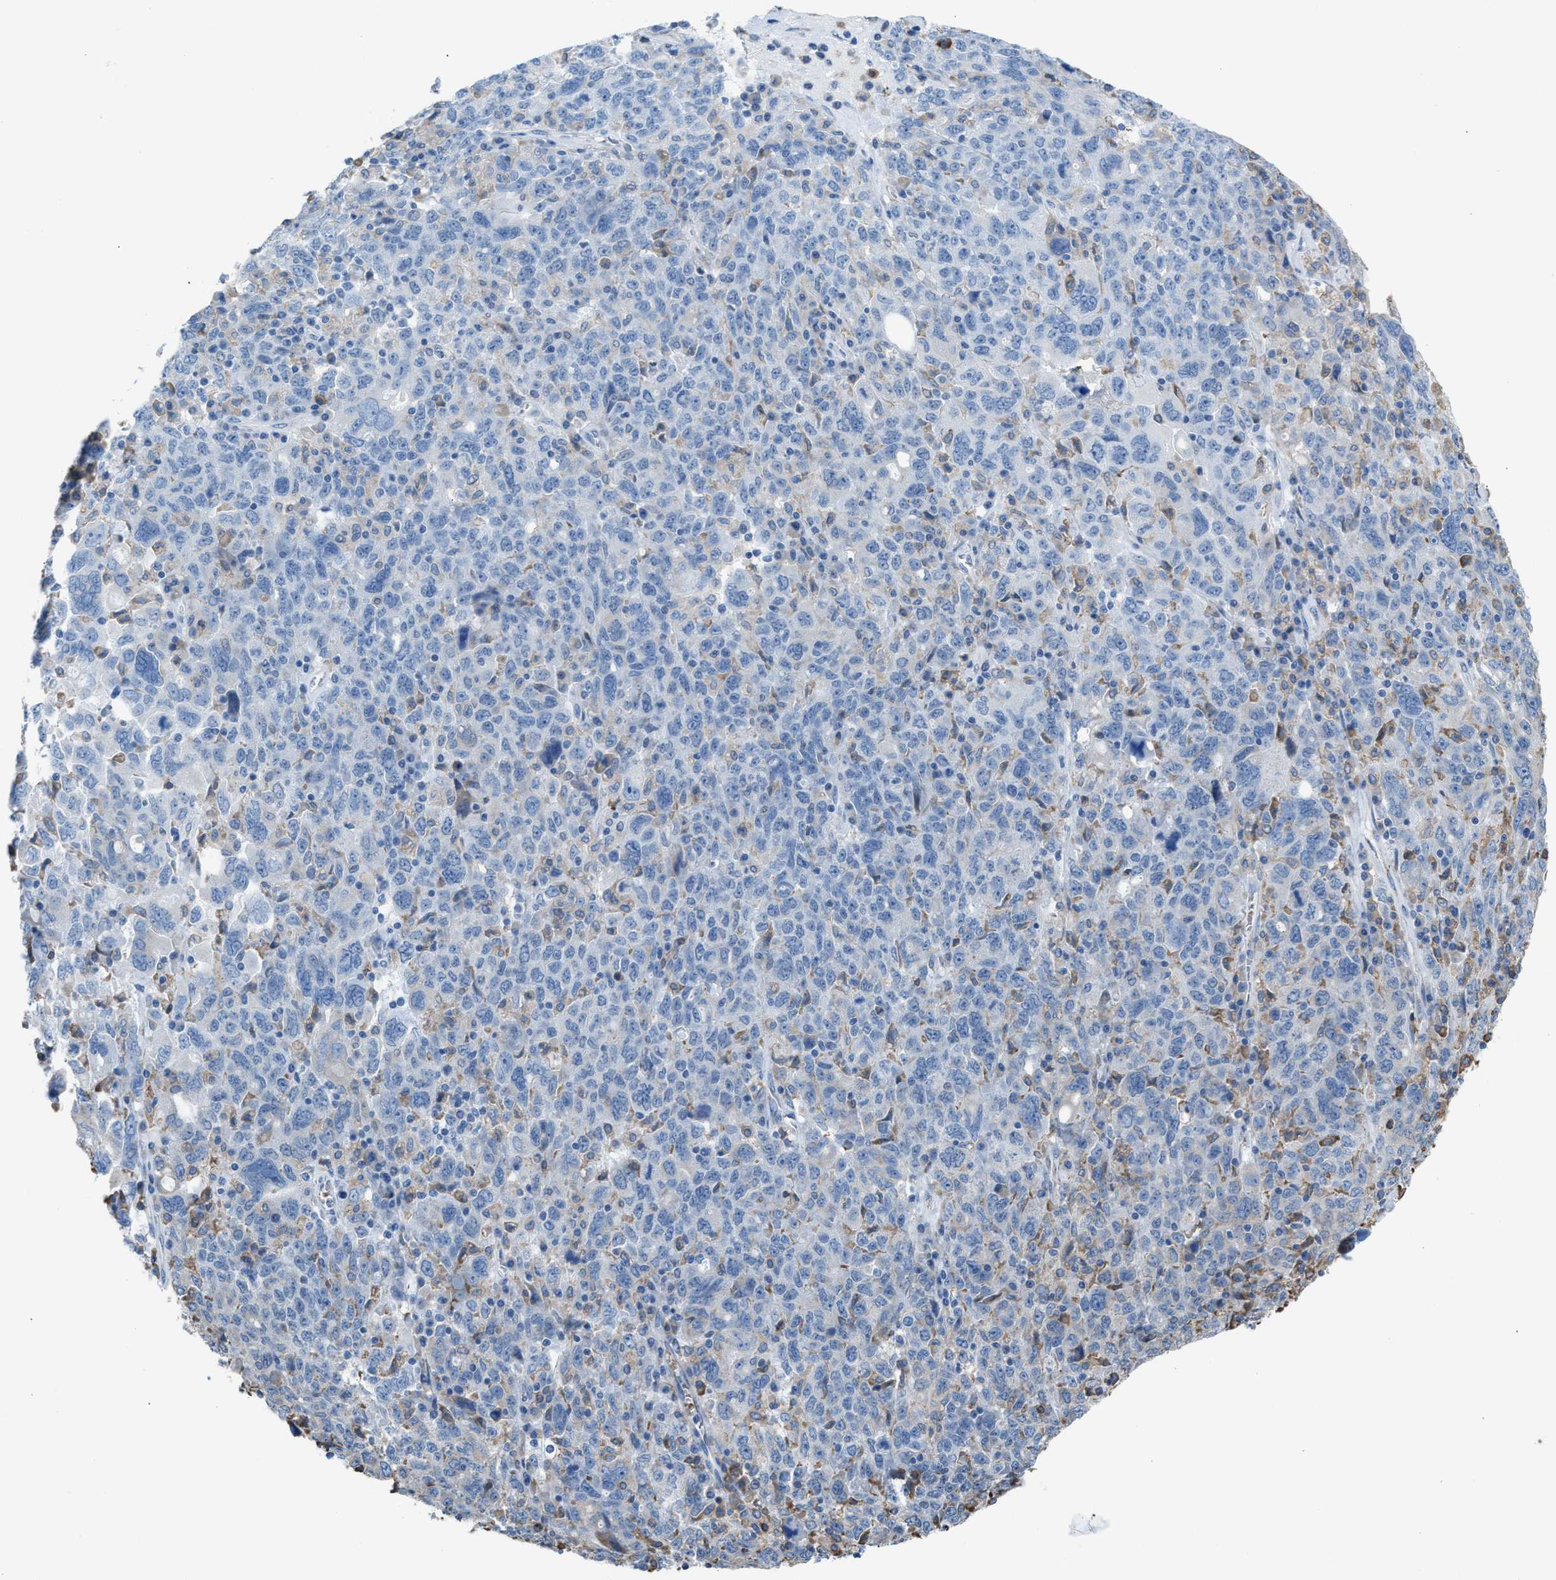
{"staining": {"intensity": "negative", "quantity": "none", "location": "none"}, "tissue": "ovarian cancer", "cell_type": "Tumor cells", "image_type": "cancer", "snomed": [{"axis": "morphology", "description": "Carcinoma, endometroid"}, {"axis": "topography", "description": "Ovary"}], "caption": "Tumor cells show no significant staining in endometroid carcinoma (ovarian). (DAB immunohistochemistry (IHC) visualized using brightfield microscopy, high magnification).", "gene": "CA3", "patient": {"sex": "female", "age": 62}}